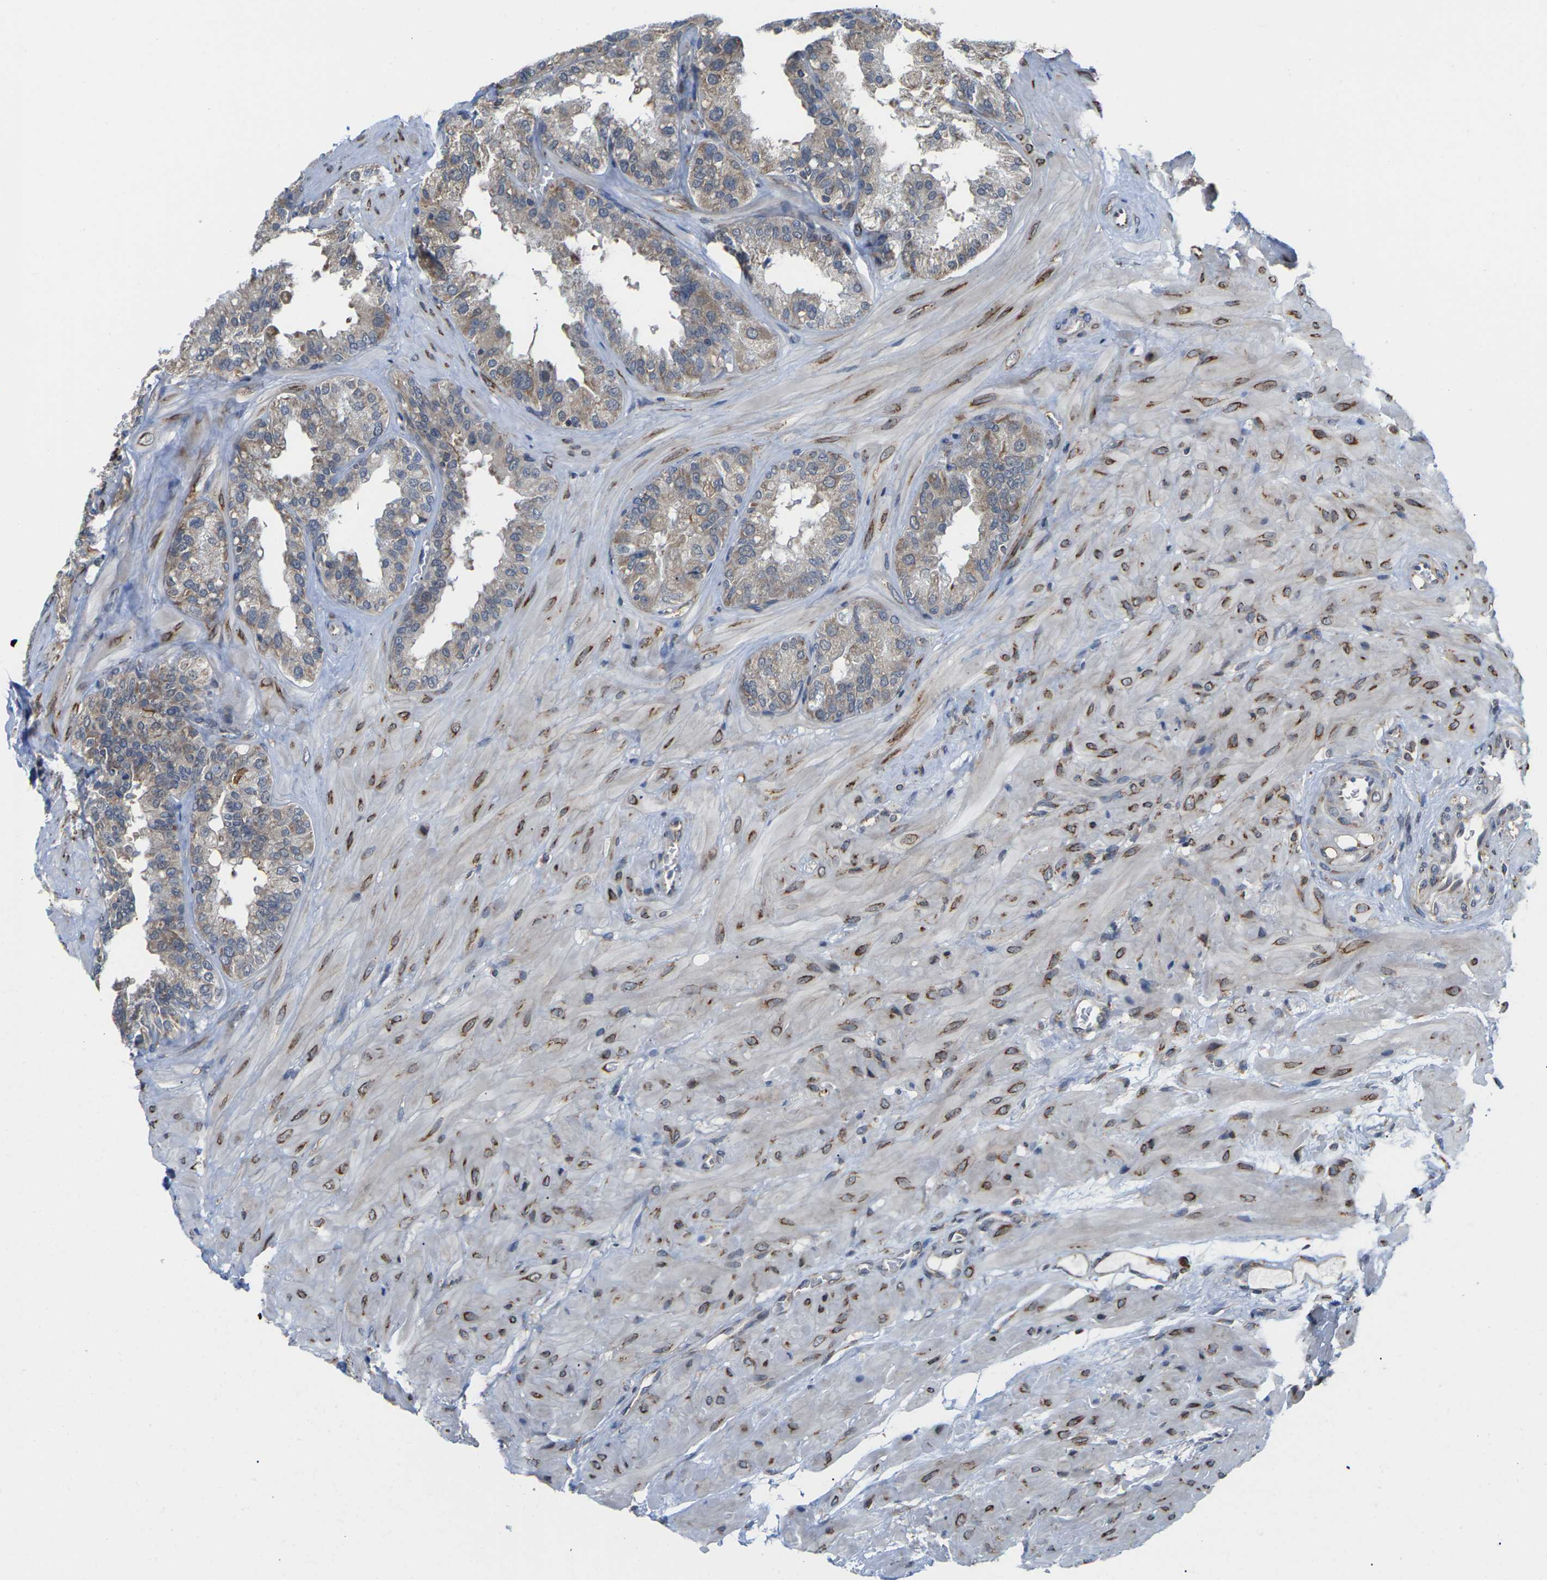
{"staining": {"intensity": "moderate", "quantity": "<25%", "location": "cytoplasmic/membranous"}, "tissue": "seminal vesicle", "cell_type": "Glandular cells", "image_type": "normal", "snomed": [{"axis": "morphology", "description": "Normal tissue, NOS"}, {"axis": "topography", "description": "Prostate"}, {"axis": "topography", "description": "Seminal veicle"}], "caption": "Immunohistochemical staining of normal human seminal vesicle demonstrates low levels of moderate cytoplasmic/membranous staining in about <25% of glandular cells. (IHC, brightfield microscopy, high magnification).", "gene": "PDZK1IP1", "patient": {"sex": "male", "age": 51}}